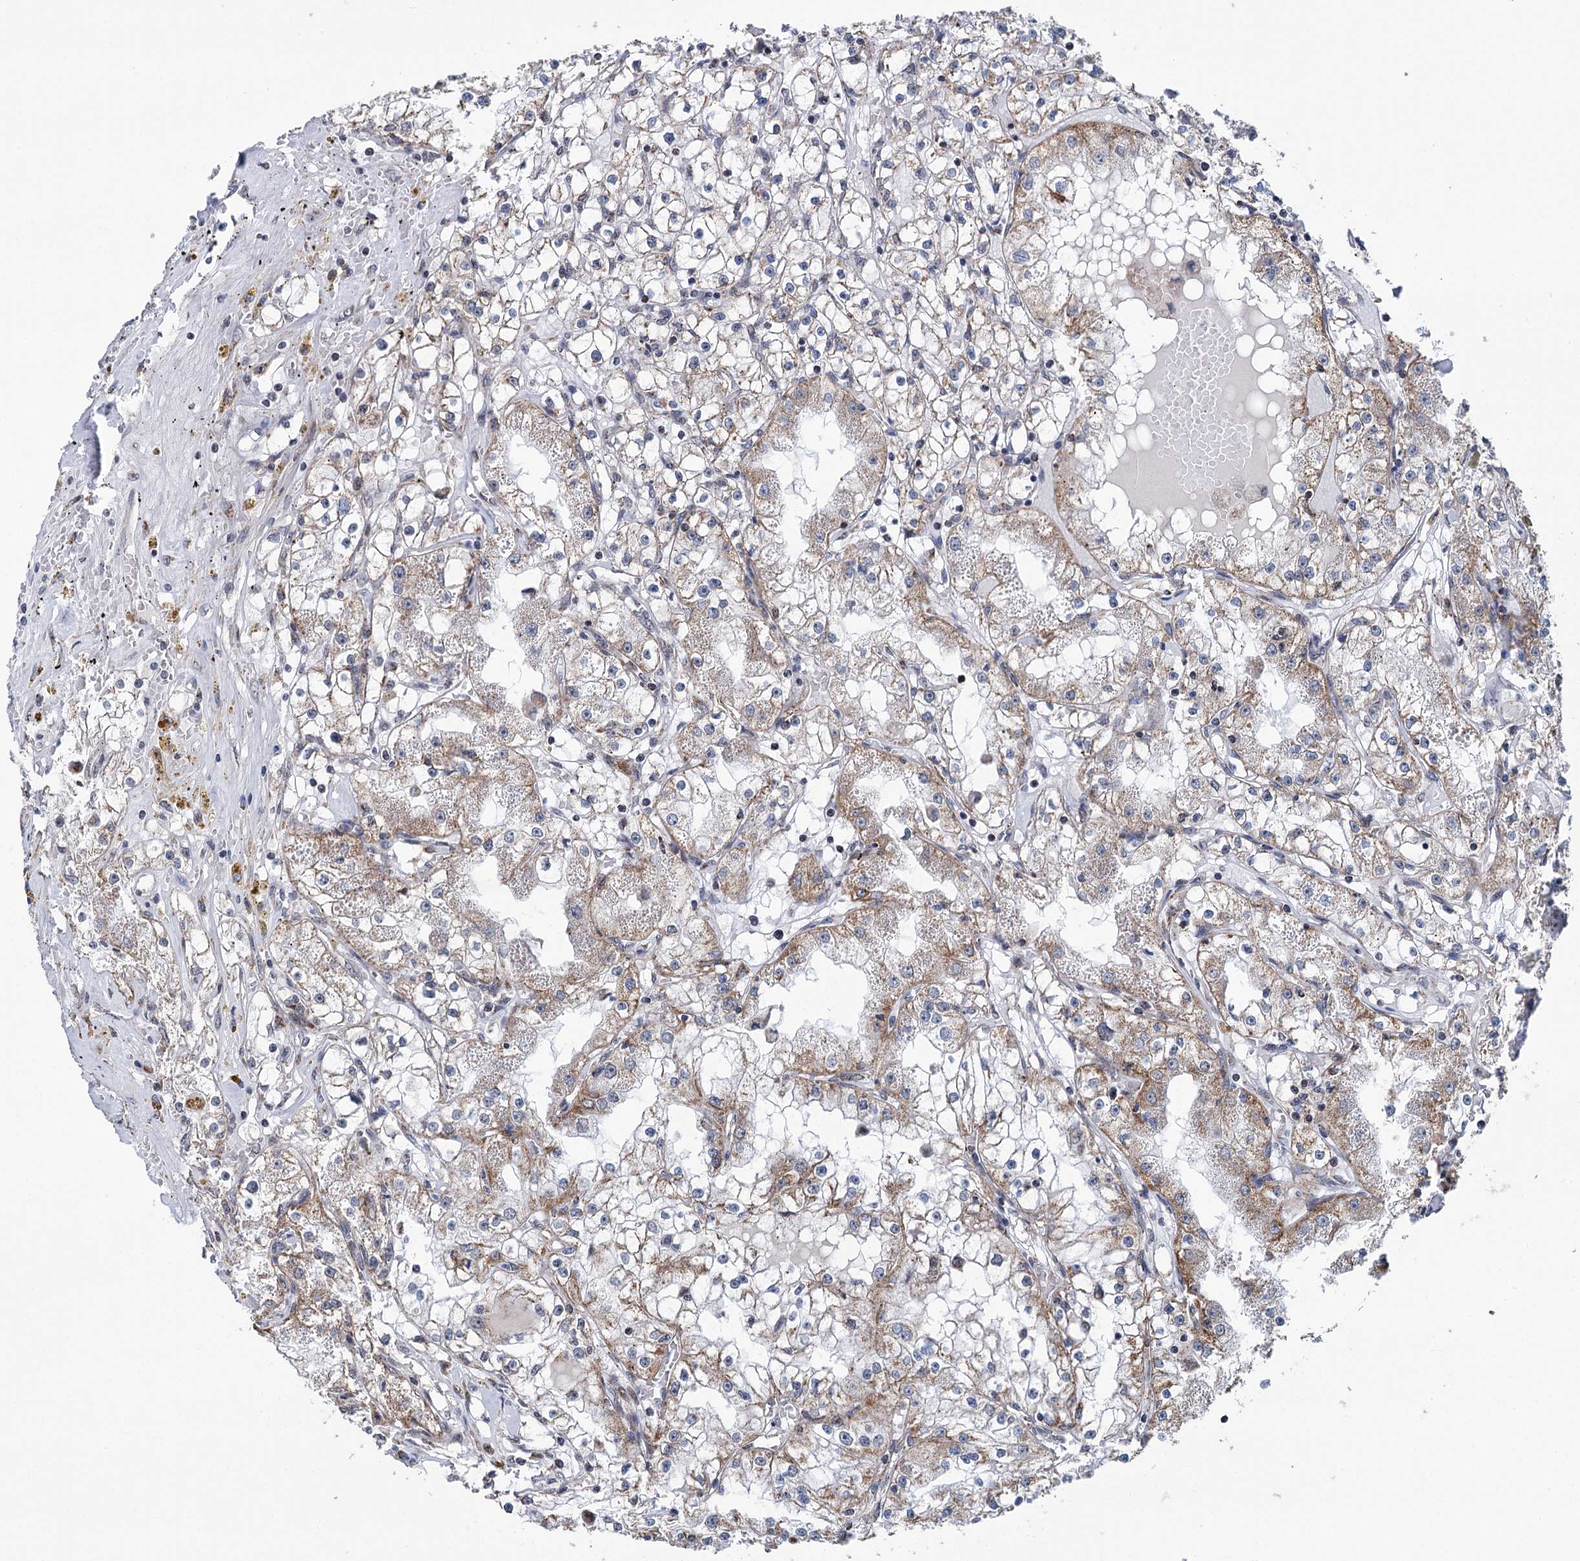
{"staining": {"intensity": "moderate", "quantity": "25%-75%", "location": "cytoplasmic/membranous,nuclear"}, "tissue": "renal cancer", "cell_type": "Tumor cells", "image_type": "cancer", "snomed": [{"axis": "morphology", "description": "Adenocarcinoma, NOS"}, {"axis": "topography", "description": "Kidney"}], "caption": "The immunohistochemical stain highlights moderate cytoplasmic/membranous and nuclear expression in tumor cells of adenocarcinoma (renal) tissue.", "gene": "MORN3", "patient": {"sex": "male", "age": 56}}